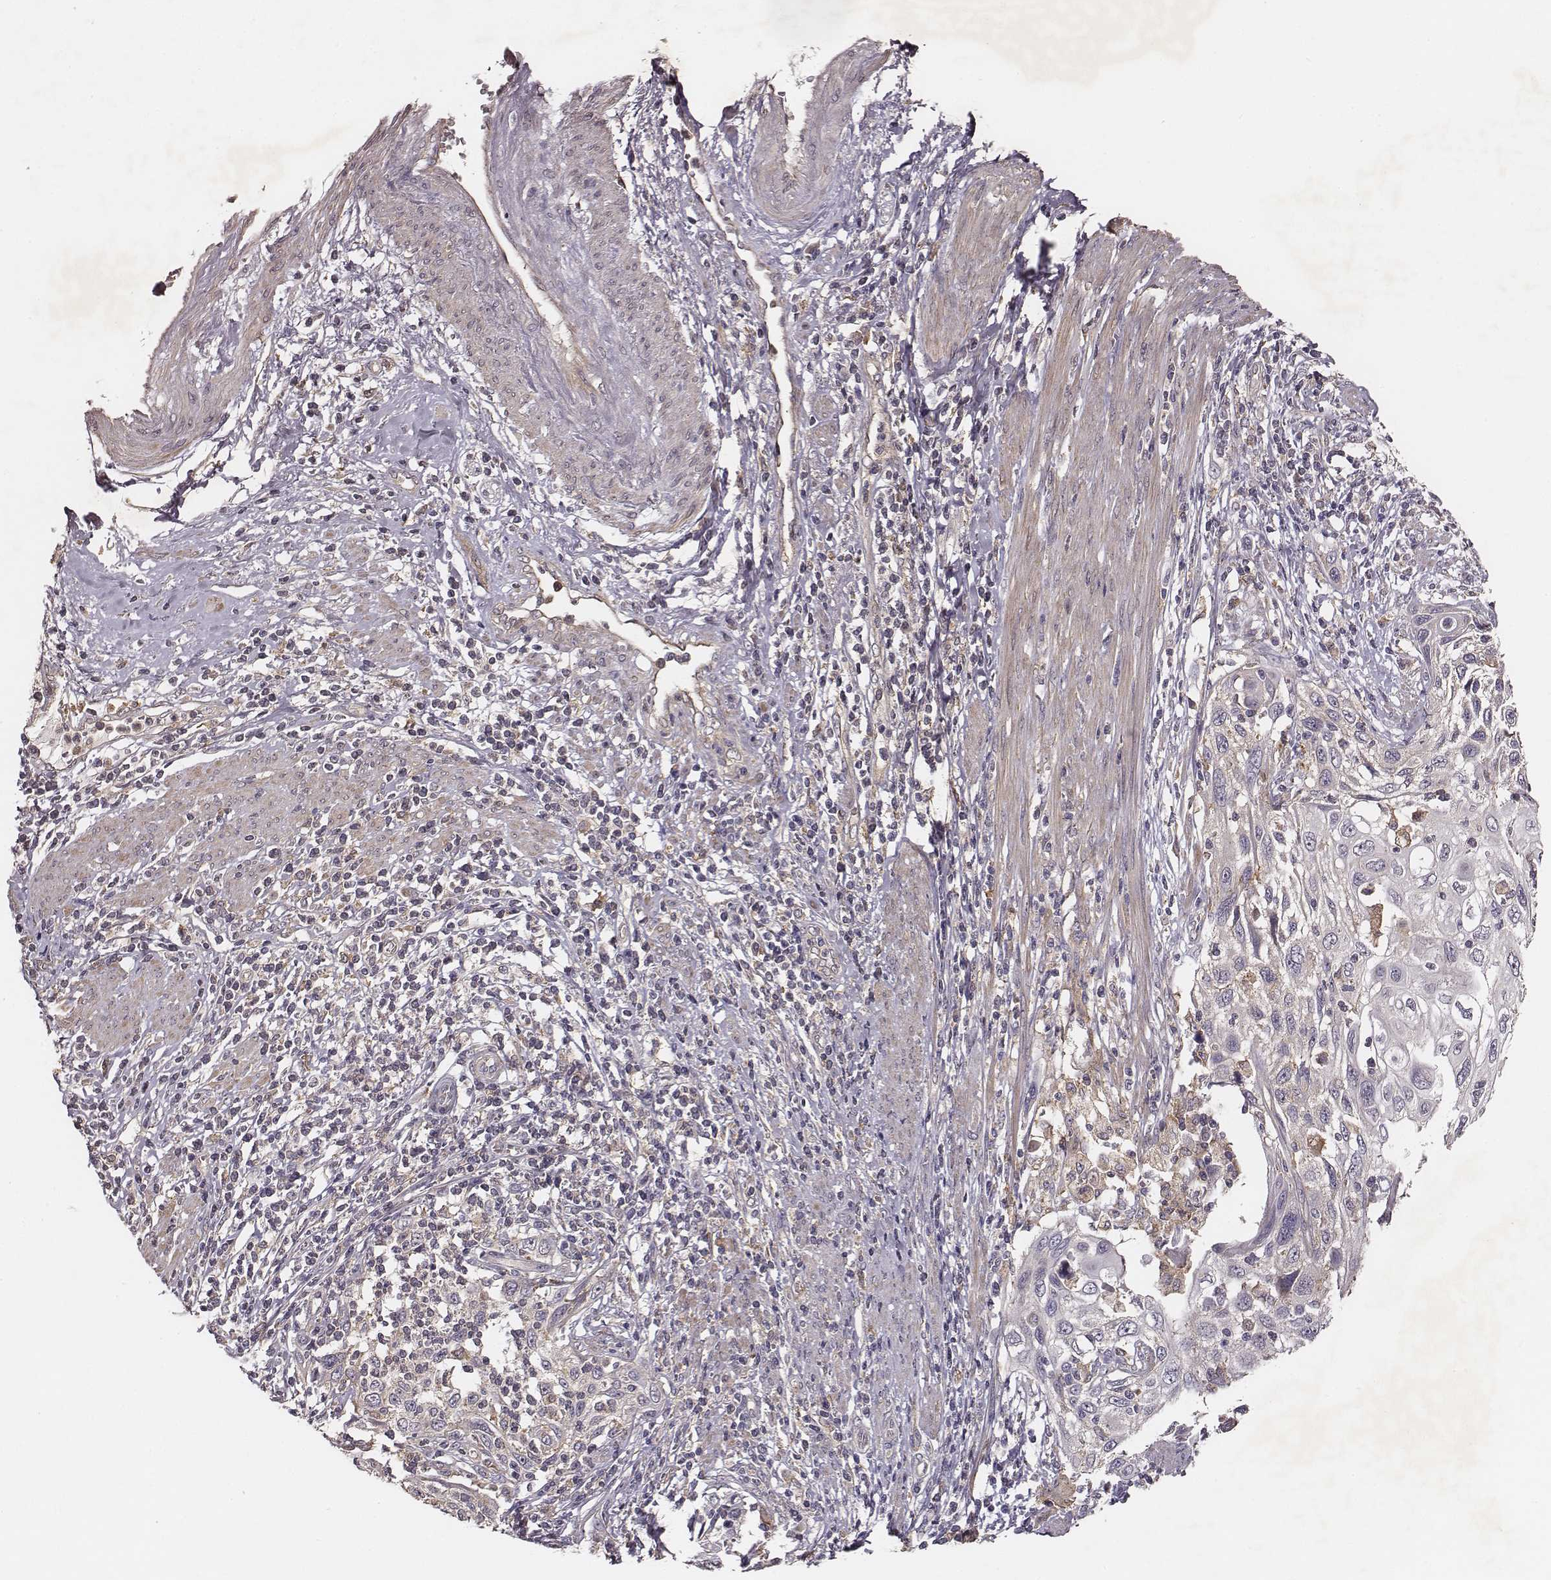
{"staining": {"intensity": "negative", "quantity": "none", "location": "none"}, "tissue": "cervical cancer", "cell_type": "Tumor cells", "image_type": "cancer", "snomed": [{"axis": "morphology", "description": "Squamous cell carcinoma, NOS"}, {"axis": "topography", "description": "Cervix"}], "caption": "DAB (3,3'-diaminobenzidine) immunohistochemical staining of cervical cancer (squamous cell carcinoma) displays no significant positivity in tumor cells.", "gene": "VPS26A", "patient": {"sex": "female", "age": 70}}